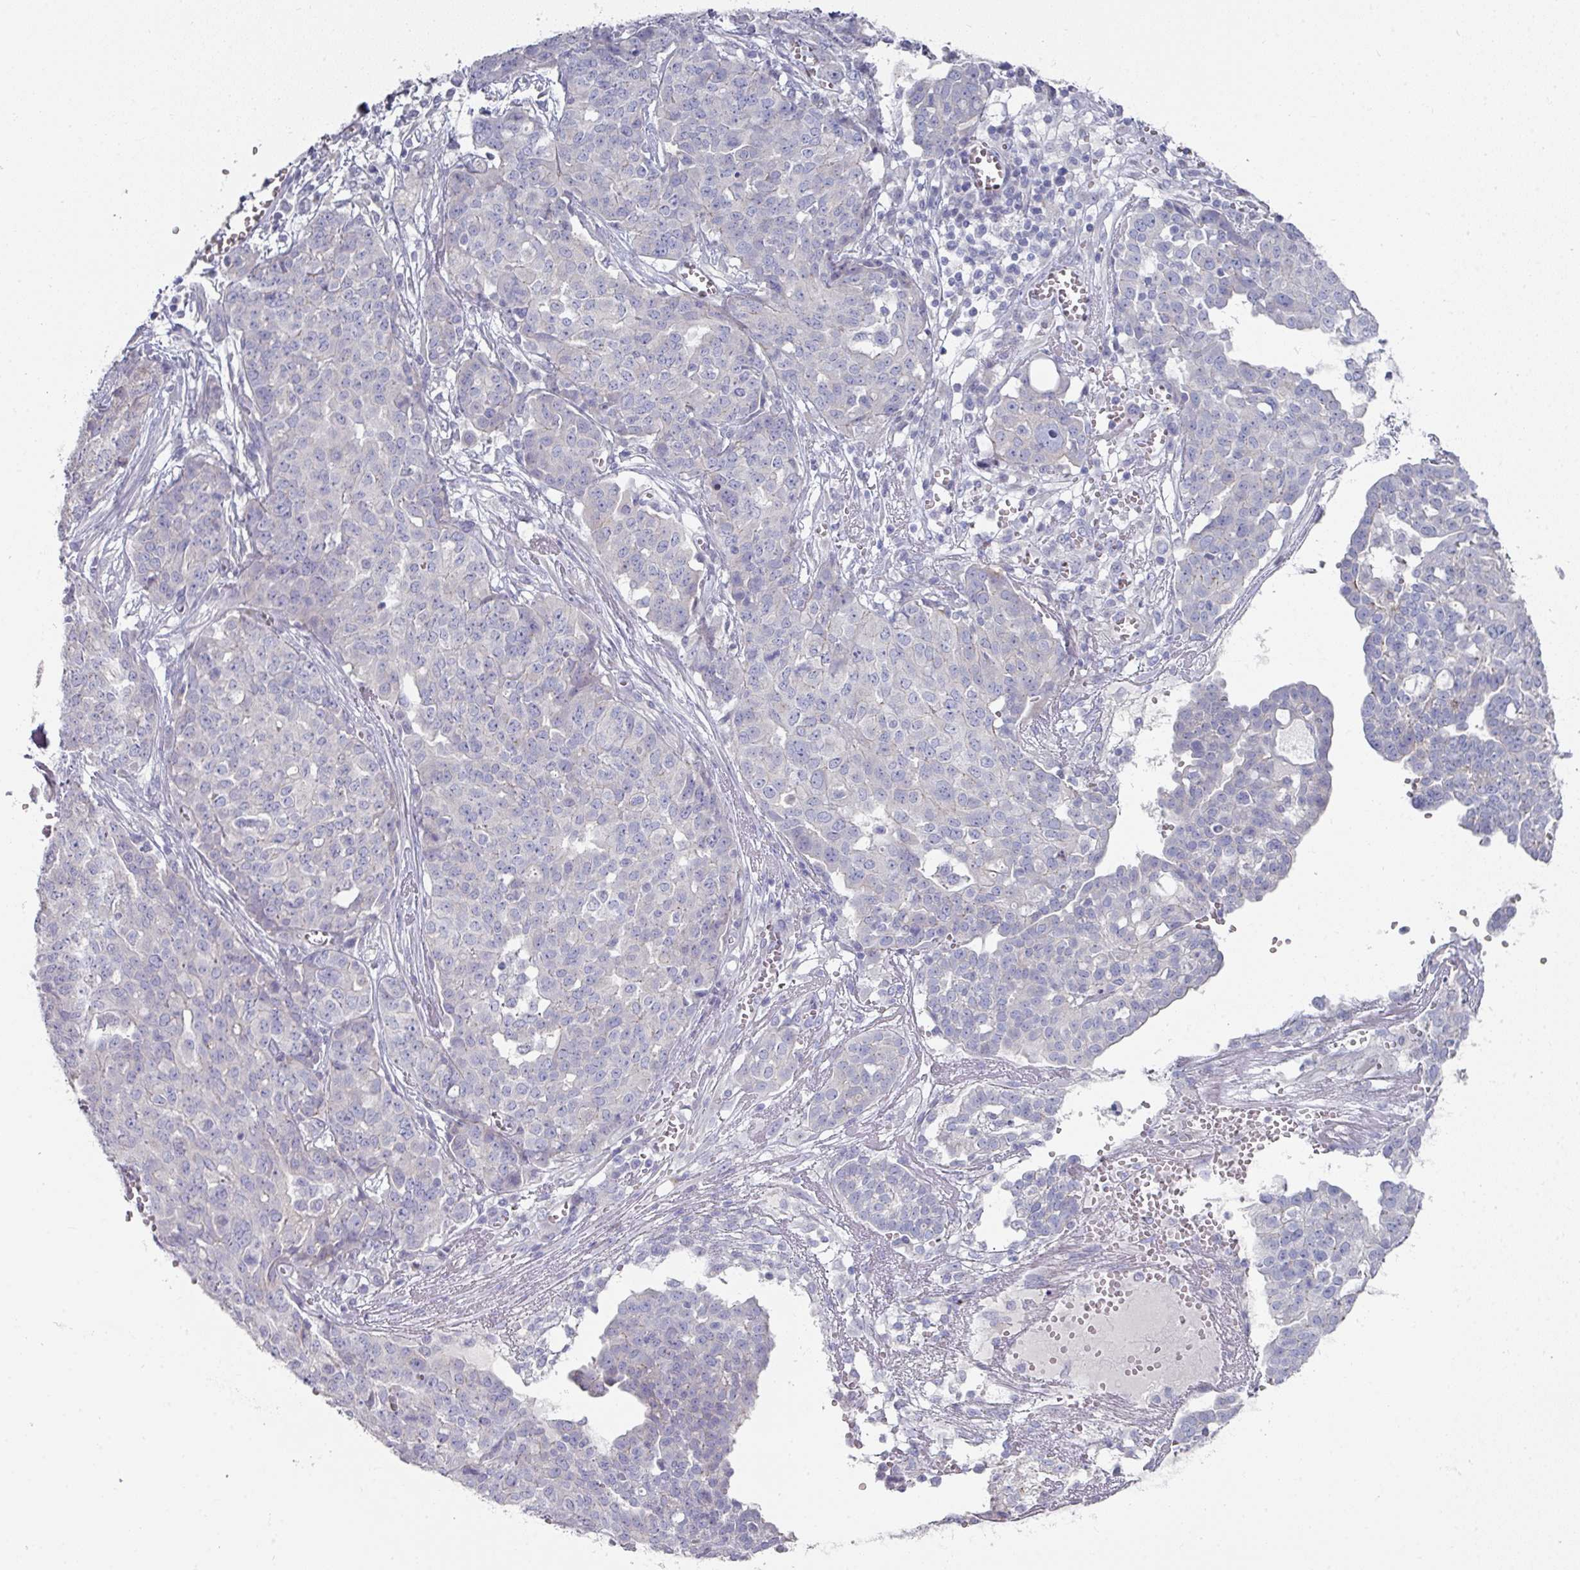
{"staining": {"intensity": "negative", "quantity": "none", "location": "none"}, "tissue": "ovarian cancer", "cell_type": "Tumor cells", "image_type": "cancer", "snomed": [{"axis": "morphology", "description": "Cystadenocarcinoma, serous, NOS"}, {"axis": "topography", "description": "Soft tissue"}, {"axis": "topography", "description": "Ovary"}], "caption": "DAB immunohistochemical staining of human ovarian cancer shows no significant positivity in tumor cells. (Stains: DAB (3,3'-diaminobenzidine) immunohistochemistry (IHC) with hematoxylin counter stain, Microscopy: brightfield microscopy at high magnification).", "gene": "NT5C1A", "patient": {"sex": "female", "age": 57}}